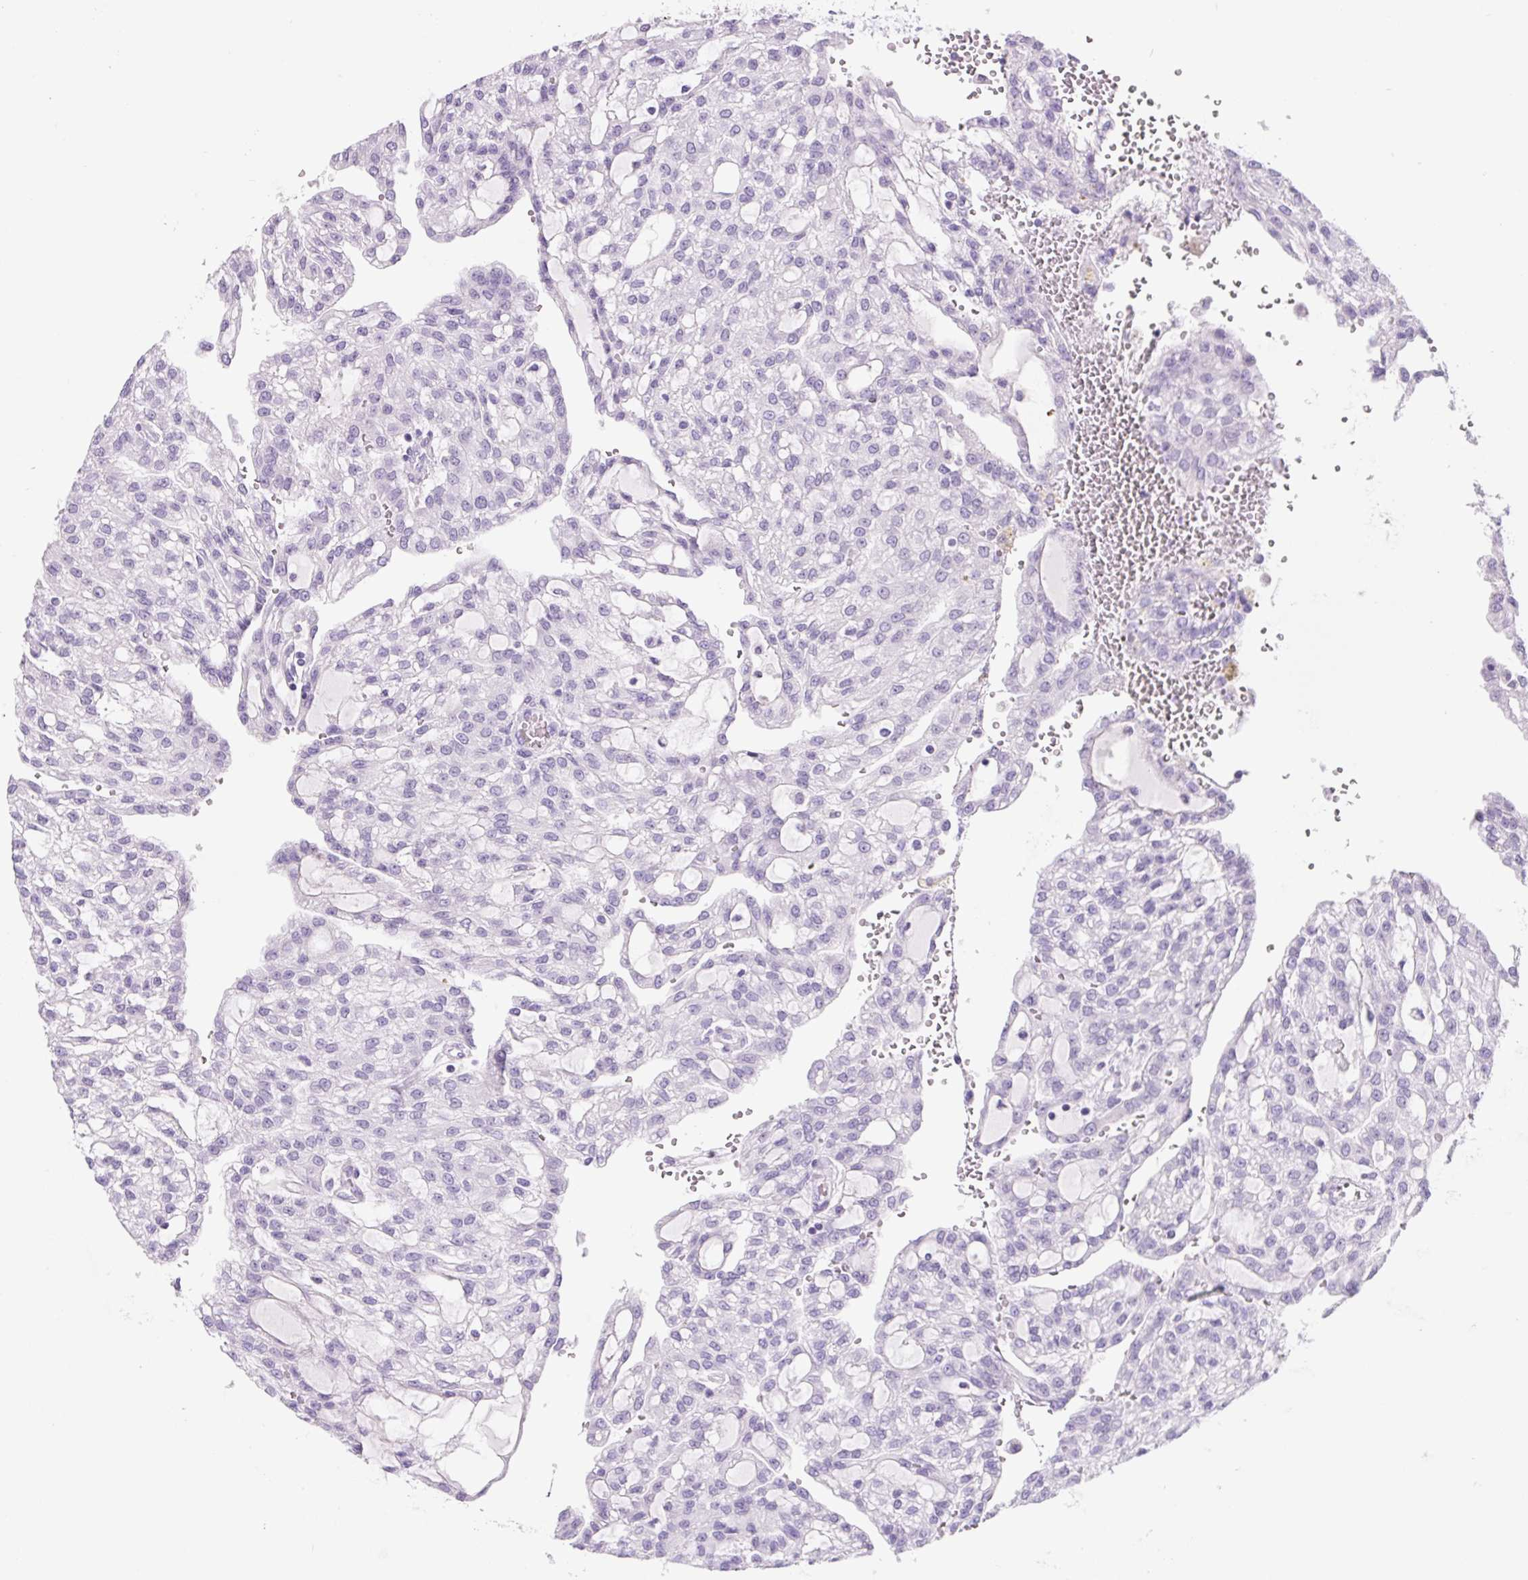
{"staining": {"intensity": "negative", "quantity": "none", "location": "none"}, "tissue": "renal cancer", "cell_type": "Tumor cells", "image_type": "cancer", "snomed": [{"axis": "morphology", "description": "Adenocarcinoma, NOS"}, {"axis": "topography", "description": "Kidney"}], "caption": "Tumor cells show no significant positivity in renal cancer. Brightfield microscopy of immunohistochemistry (IHC) stained with DAB (brown) and hematoxylin (blue), captured at high magnification.", "gene": "PRRT1", "patient": {"sex": "male", "age": 63}}